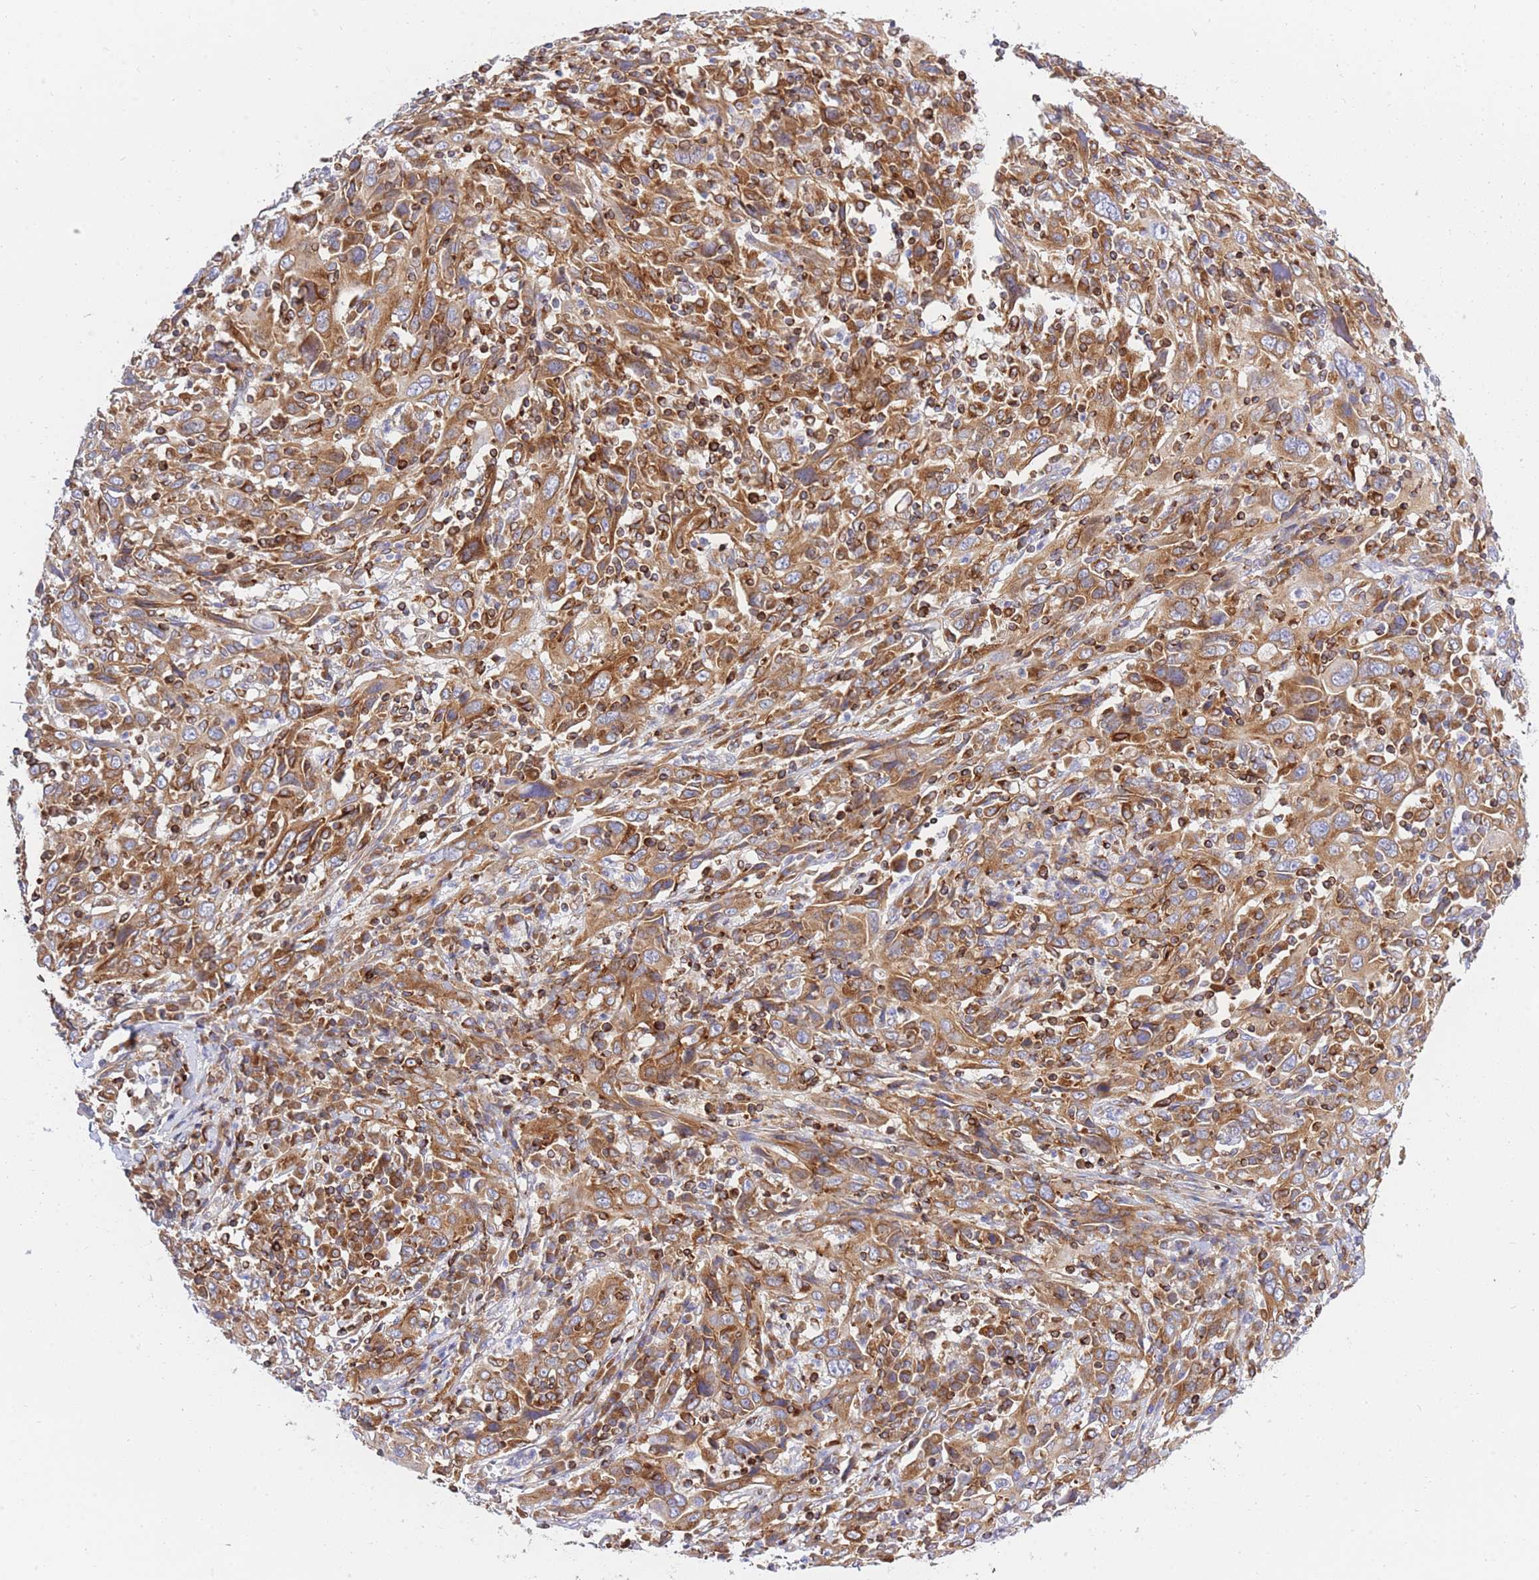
{"staining": {"intensity": "moderate", "quantity": ">75%", "location": "cytoplasmic/membranous"}, "tissue": "cervical cancer", "cell_type": "Tumor cells", "image_type": "cancer", "snomed": [{"axis": "morphology", "description": "Squamous cell carcinoma, NOS"}, {"axis": "topography", "description": "Cervix"}], "caption": "Moderate cytoplasmic/membranous expression for a protein is identified in about >75% of tumor cells of cervical cancer (squamous cell carcinoma) using immunohistochemistry (IHC).", "gene": "REM1", "patient": {"sex": "female", "age": 46}}